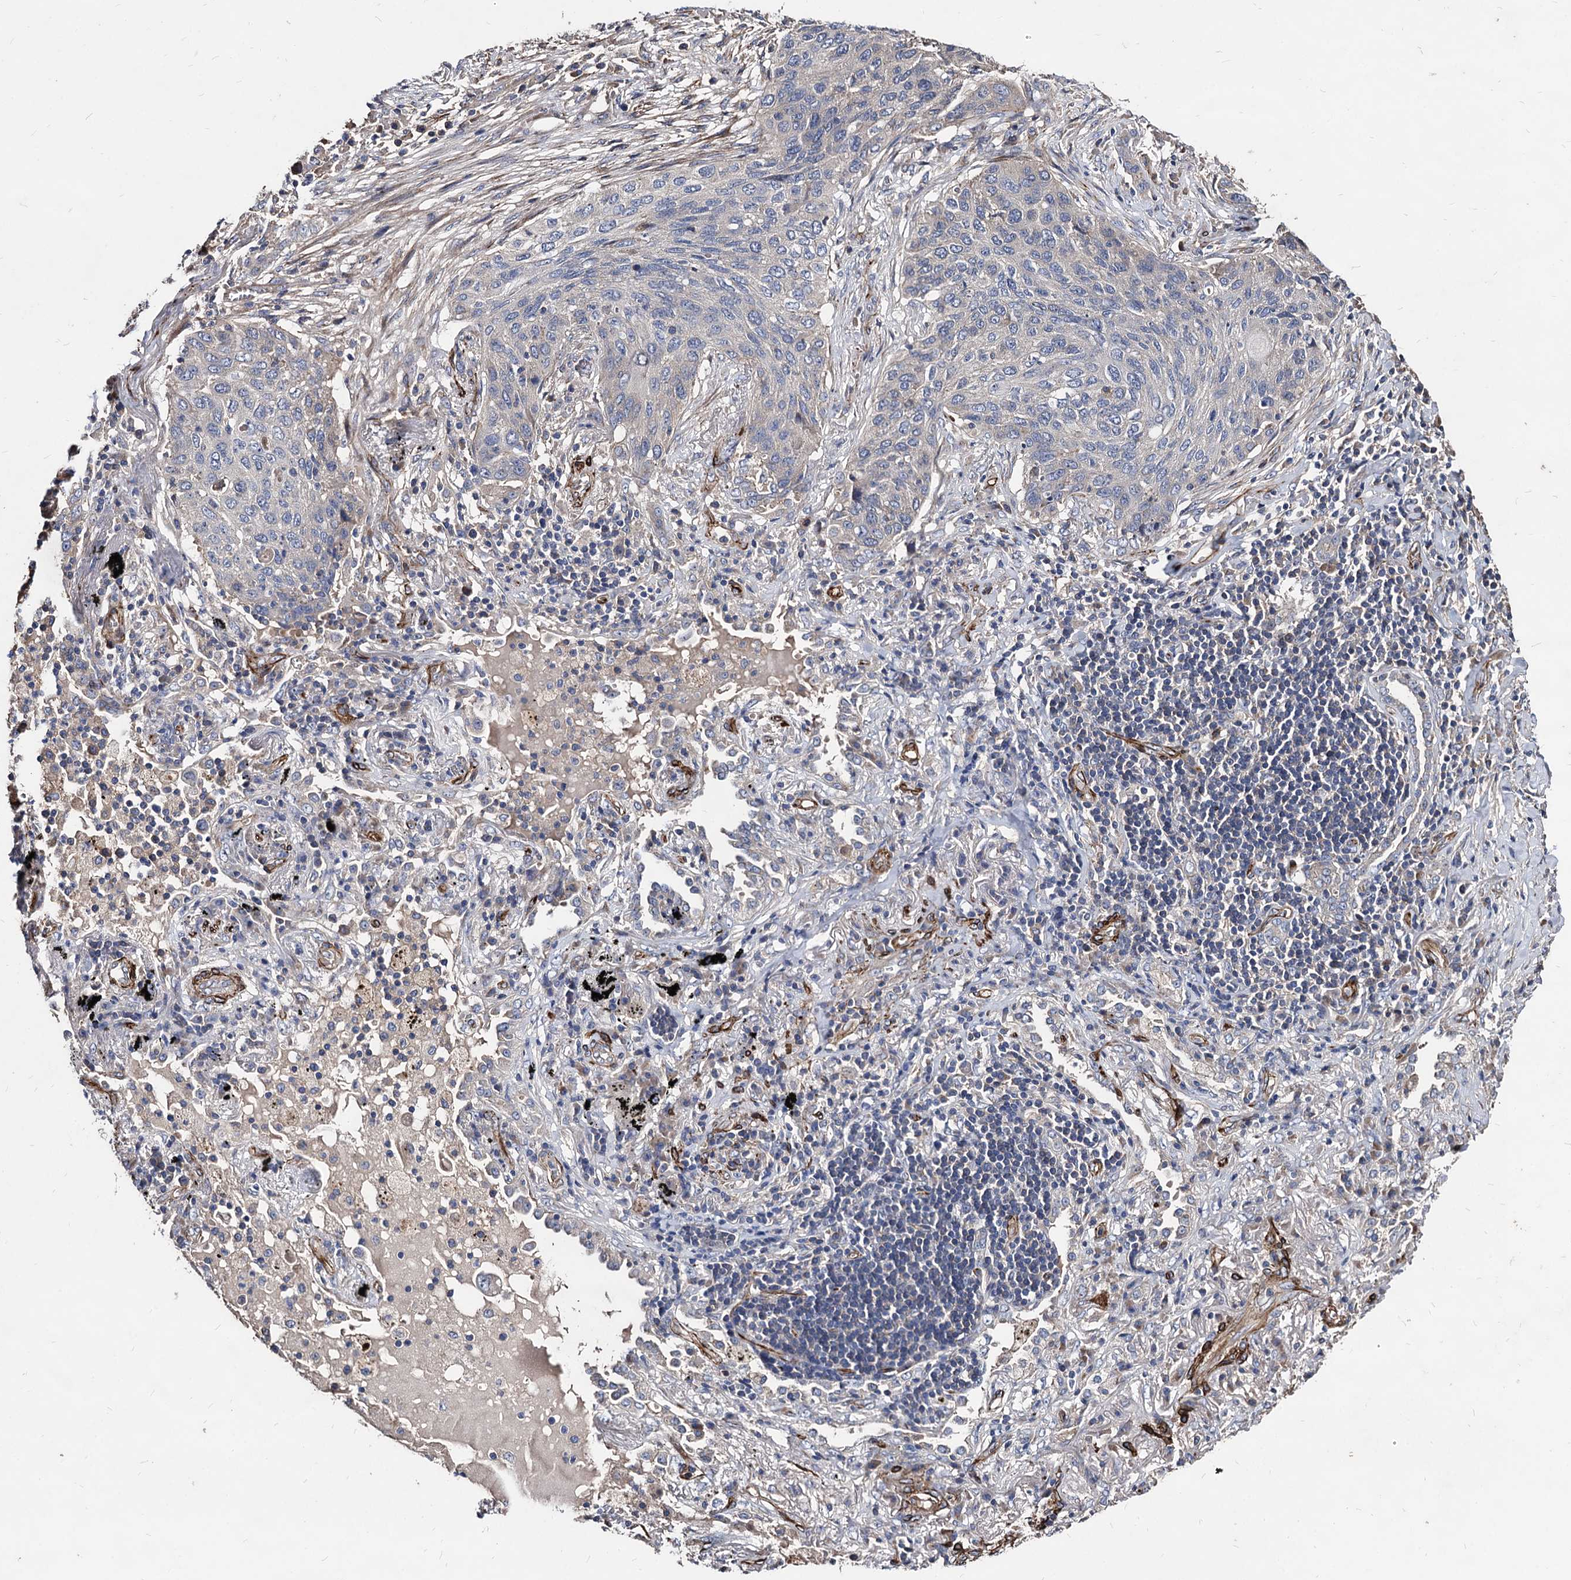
{"staining": {"intensity": "negative", "quantity": "none", "location": "none"}, "tissue": "lung cancer", "cell_type": "Tumor cells", "image_type": "cancer", "snomed": [{"axis": "morphology", "description": "Squamous cell carcinoma, NOS"}, {"axis": "topography", "description": "Lung"}], "caption": "Lung squamous cell carcinoma was stained to show a protein in brown. There is no significant expression in tumor cells. (Stains: DAB immunohistochemistry with hematoxylin counter stain, Microscopy: brightfield microscopy at high magnification).", "gene": "WDR11", "patient": {"sex": "female", "age": 63}}